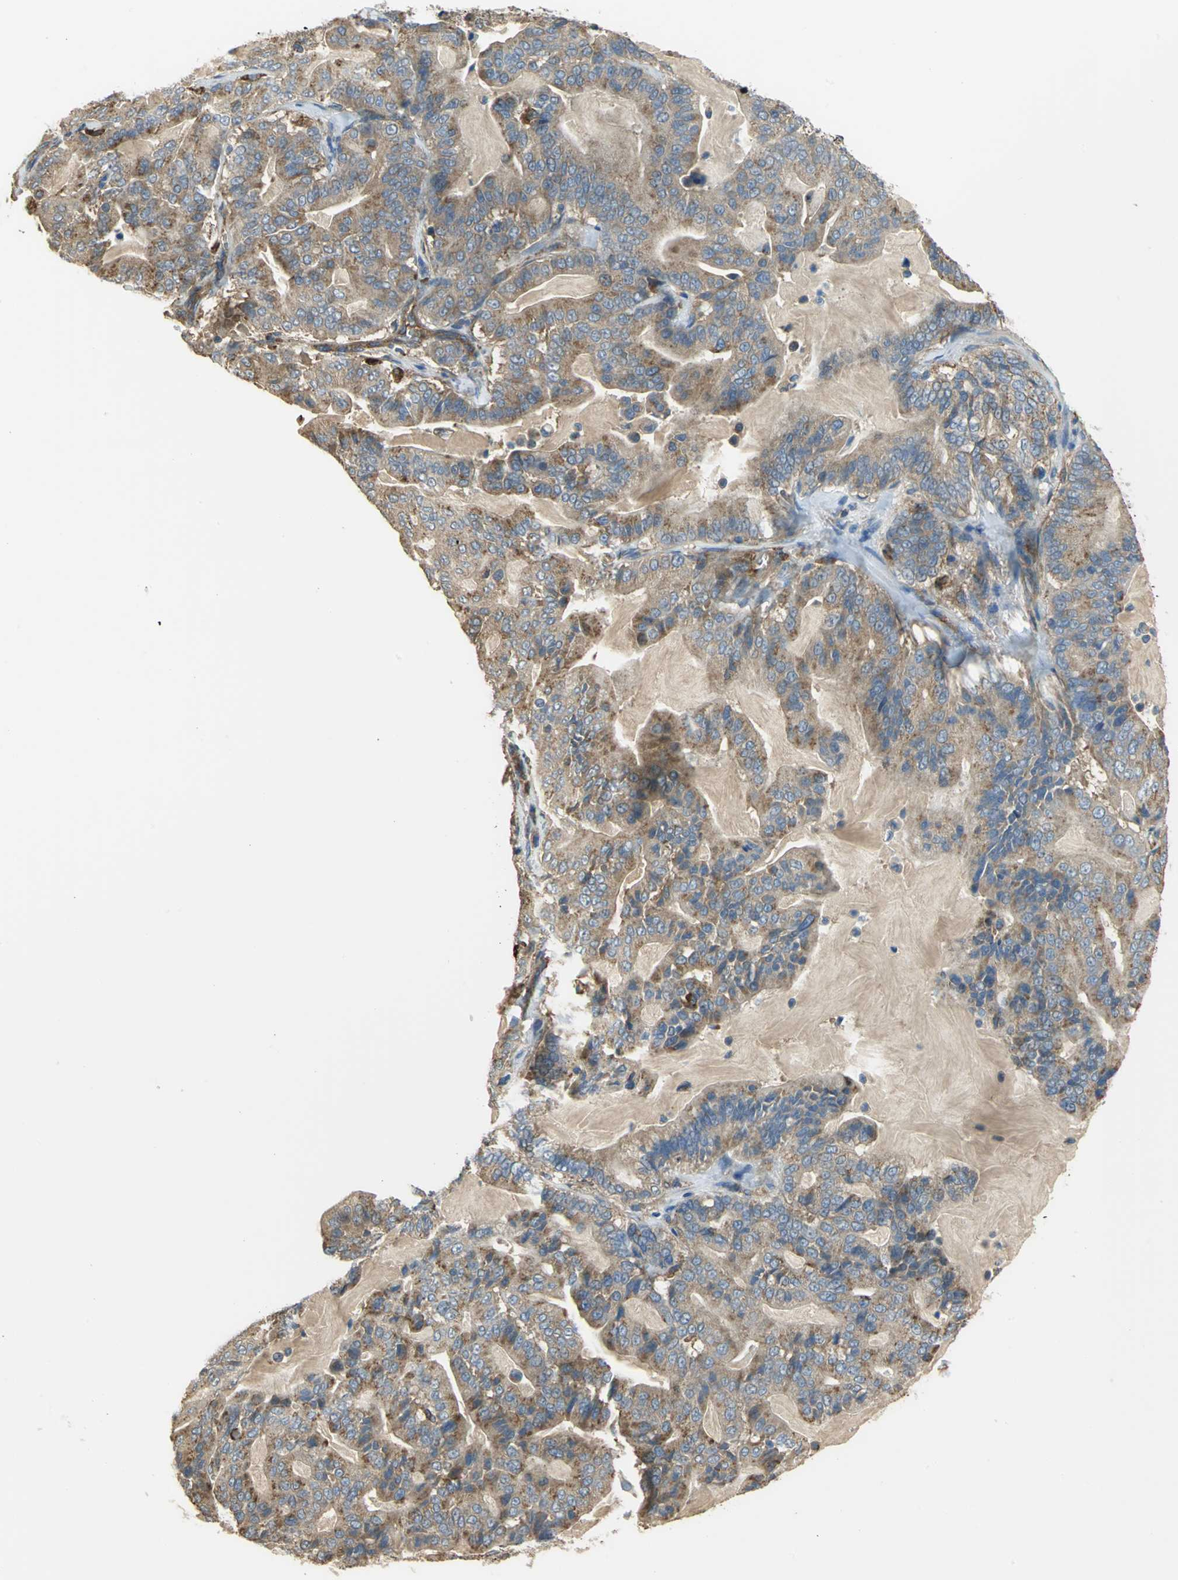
{"staining": {"intensity": "weak", "quantity": ">75%", "location": "cytoplasmic/membranous"}, "tissue": "pancreatic cancer", "cell_type": "Tumor cells", "image_type": "cancer", "snomed": [{"axis": "morphology", "description": "Adenocarcinoma, NOS"}, {"axis": "topography", "description": "Pancreas"}], "caption": "Protein analysis of pancreatic cancer tissue reveals weak cytoplasmic/membranous expression in about >75% of tumor cells. The protein is shown in brown color, while the nuclei are stained blue.", "gene": "DIAPH2", "patient": {"sex": "male", "age": 63}}